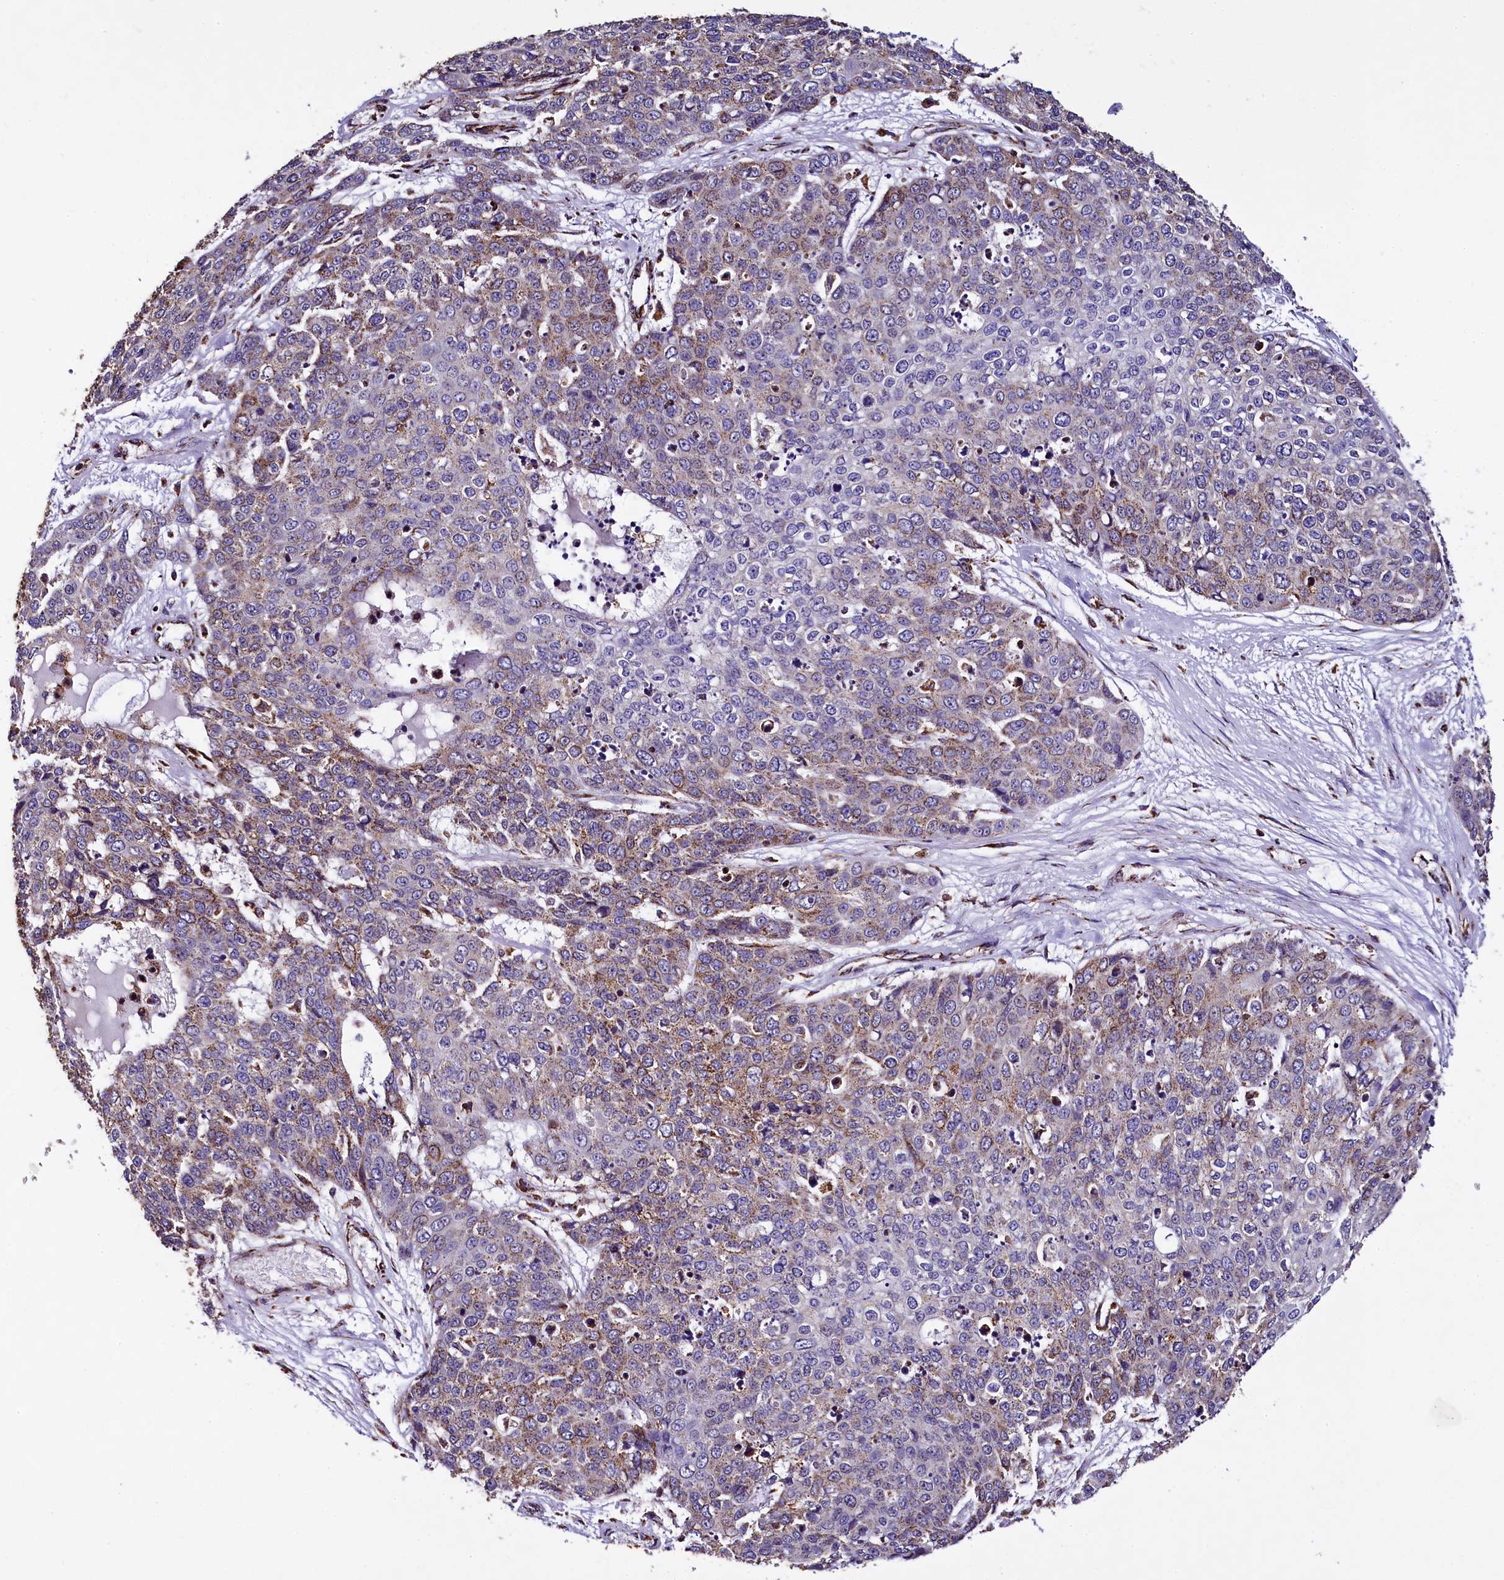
{"staining": {"intensity": "weak", "quantity": "25%-75%", "location": "cytoplasmic/membranous"}, "tissue": "skin cancer", "cell_type": "Tumor cells", "image_type": "cancer", "snomed": [{"axis": "morphology", "description": "Squamous cell carcinoma, NOS"}, {"axis": "topography", "description": "Skin"}], "caption": "DAB (3,3'-diaminobenzidine) immunohistochemical staining of skin squamous cell carcinoma displays weak cytoplasmic/membranous protein staining in approximately 25%-75% of tumor cells.", "gene": "KLC2", "patient": {"sex": "male", "age": 71}}